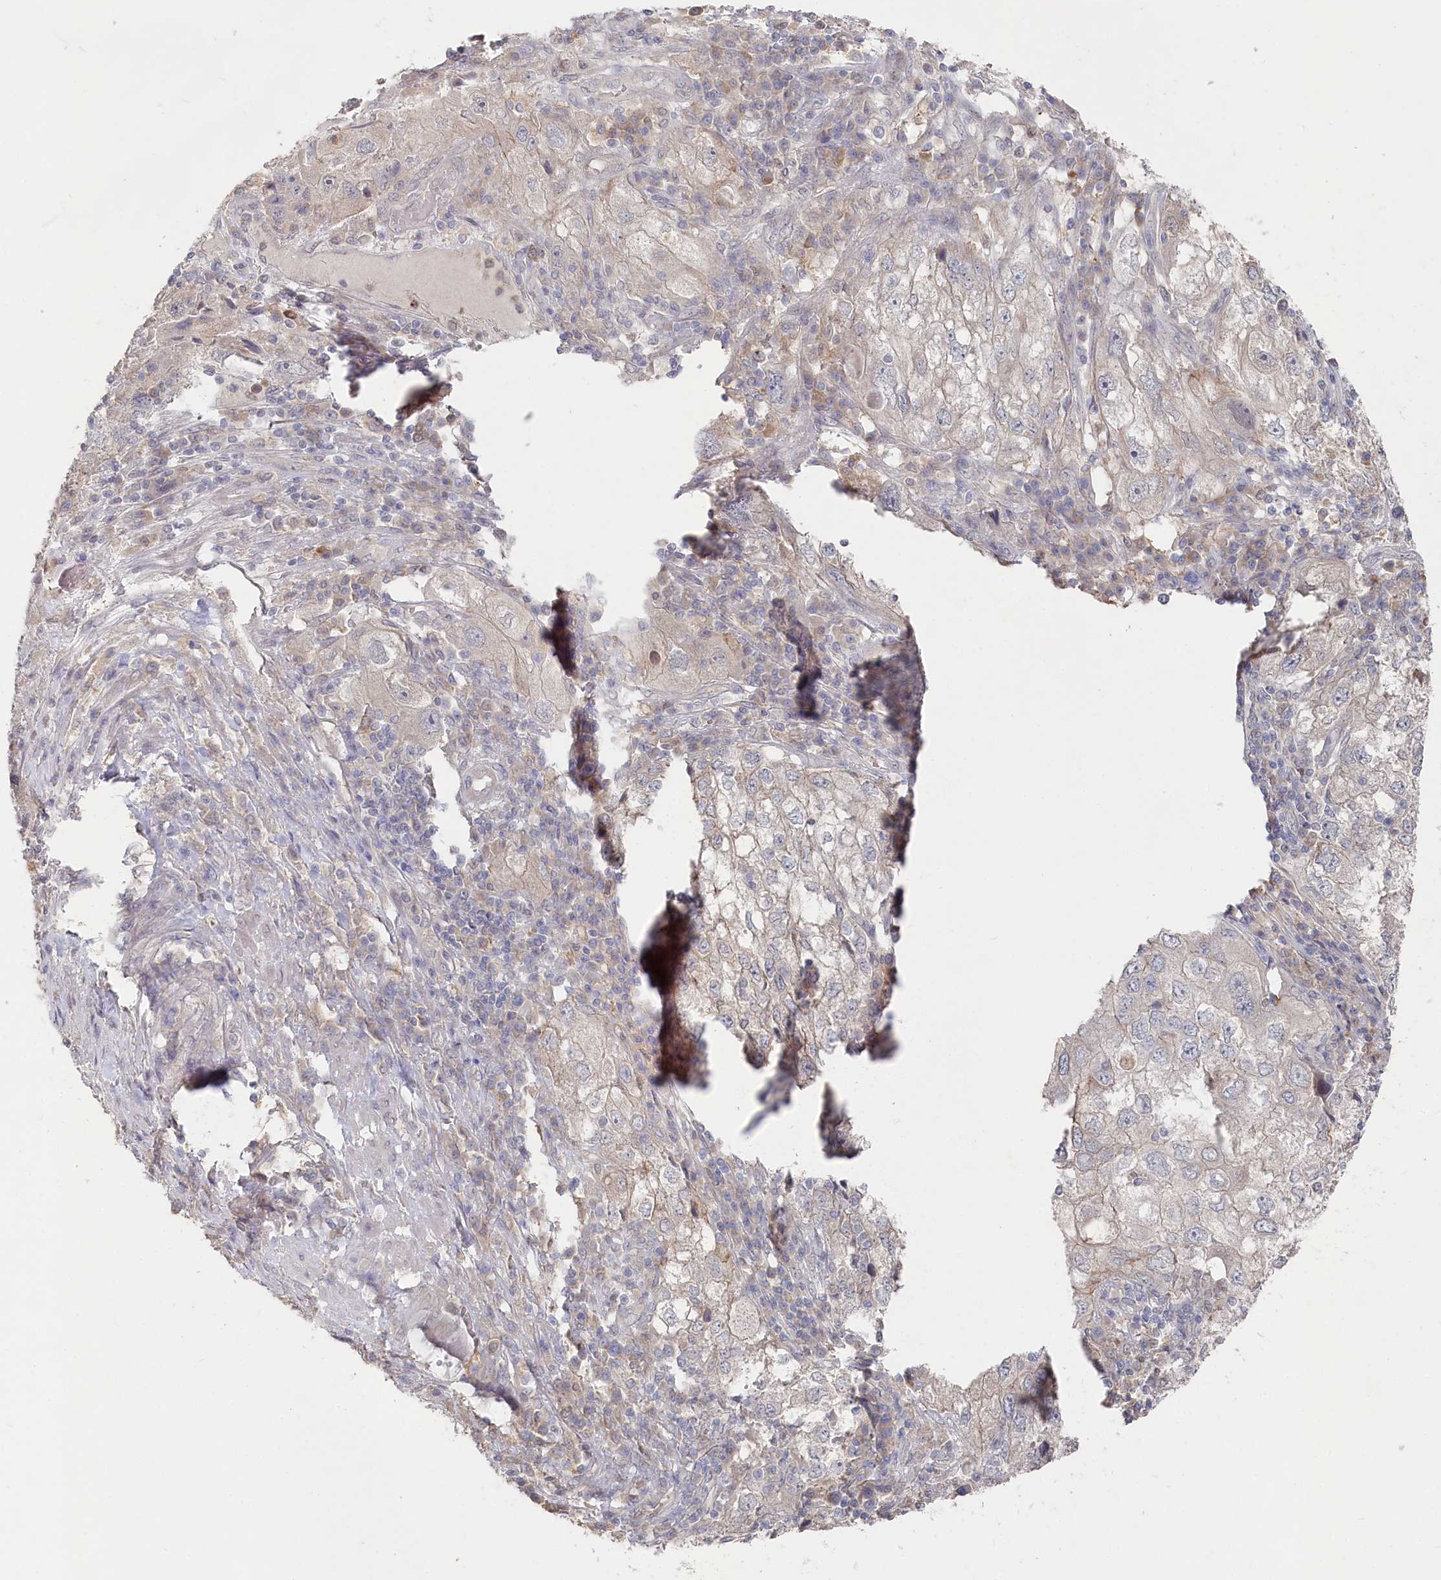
{"staining": {"intensity": "negative", "quantity": "none", "location": "none"}, "tissue": "endometrial cancer", "cell_type": "Tumor cells", "image_type": "cancer", "snomed": [{"axis": "morphology", "description": "Adenocarcinoma, NOS"}, {"axis": "topography", "description": "Endometrium"}], "caption": "Tumor cells are negative for brown protein staining in adenocarcinoma (endometrial).", "gene": "TGFBRAP1", "patient": {"sex": "female", "age": 49}}